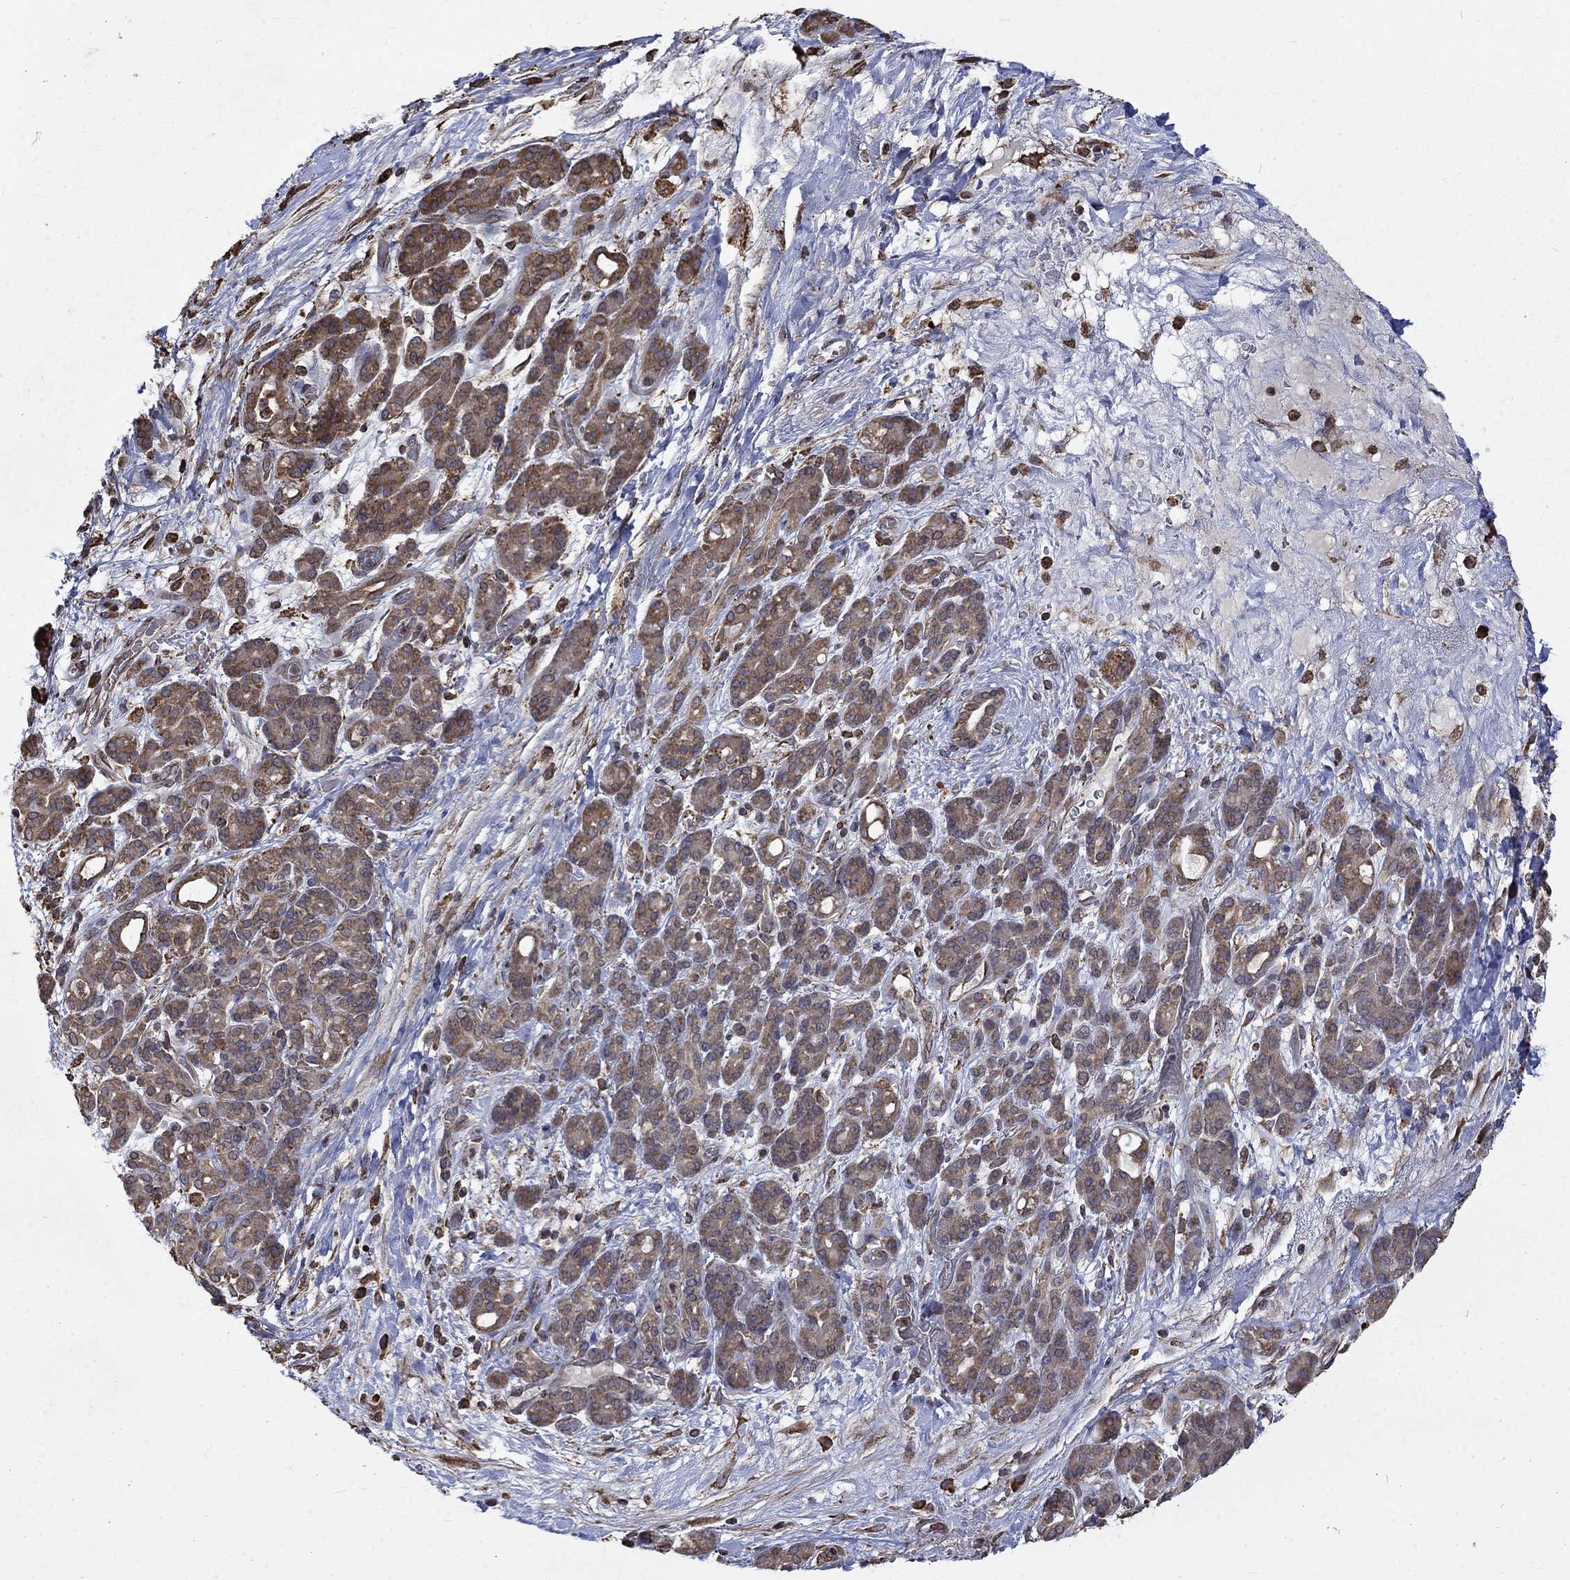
{"staining": {"intensity": "moderate", "quantity": "25%-75%", "location": "cytoplasmic/membranous"}, "tissue": "pancreatic cancer", "cell_type": "Tumor cells", "image_type": "cancer", "snomed": [{"axis": "morphology", "description": "Adenocarcinoma, NOS"}, {"axis": "topography", "description": "Pancreas"}], "caption": "Brown immunohistochemical staining in pancreatic adenocarcinoma shows moderate cytoplasmic/membranous positivity in about 25%-75% of tumor cells.", "gene": "ESRRA", "patient": {"sex": "male", "age": 44}}